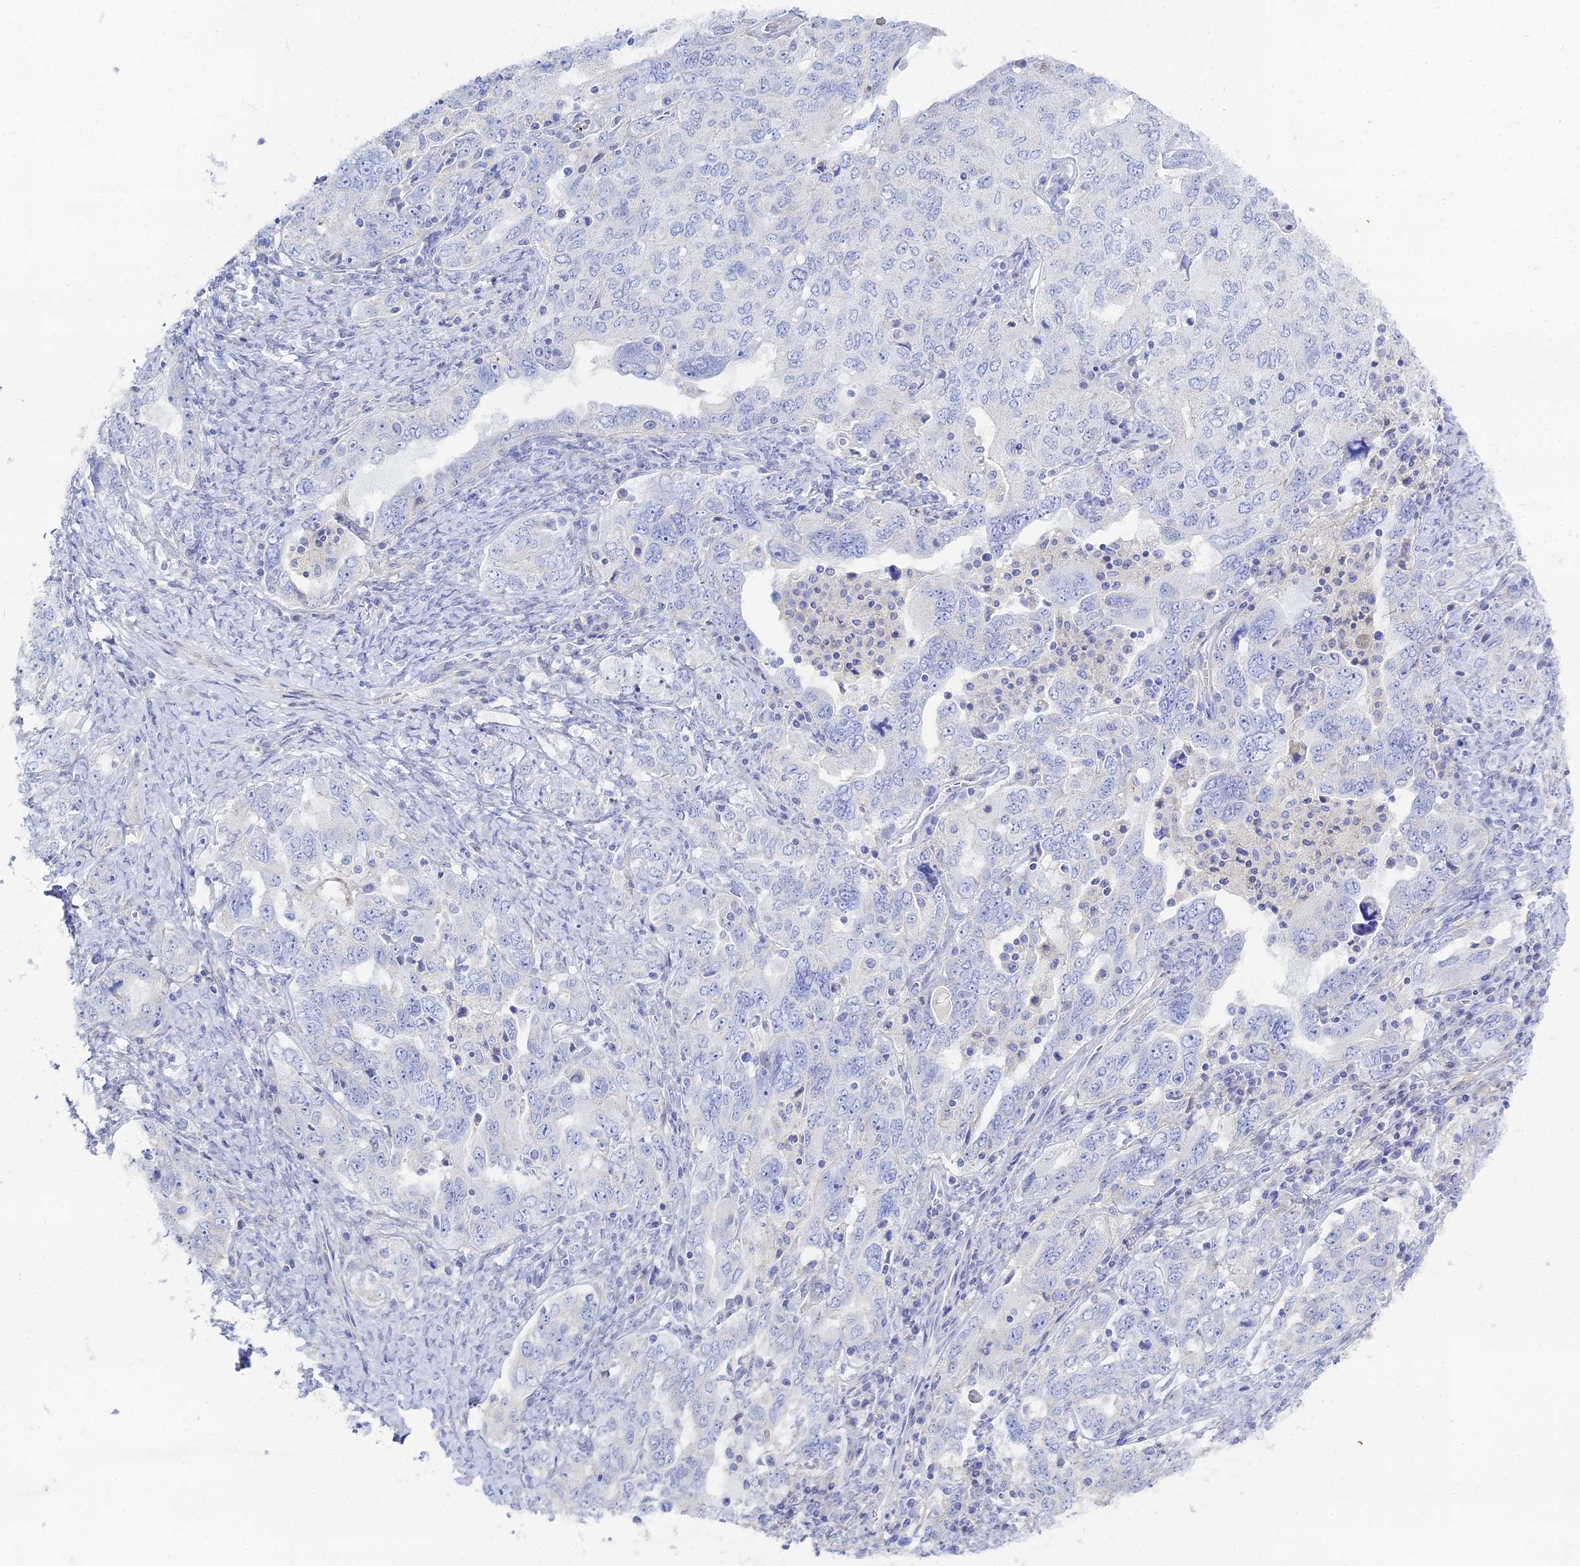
{"staining": {"intensity": "negative", "quantity": "none", "location": "none"}, "tissue": "ovarian cancer", "cell_type": "Tumor cells", "image_type": "cancer", "snomed": [{"axis": "morphology", "description": "Carcinoma, endometroid"}, {"axis": "topography", "description": "Ovary"}], "caption": "Immunohistochemical staining of human ovarian cancer exhibits no significant positivity in tumor cells.", "gene": "DHX34", "patient": {"sex": "female", "age": 62}}